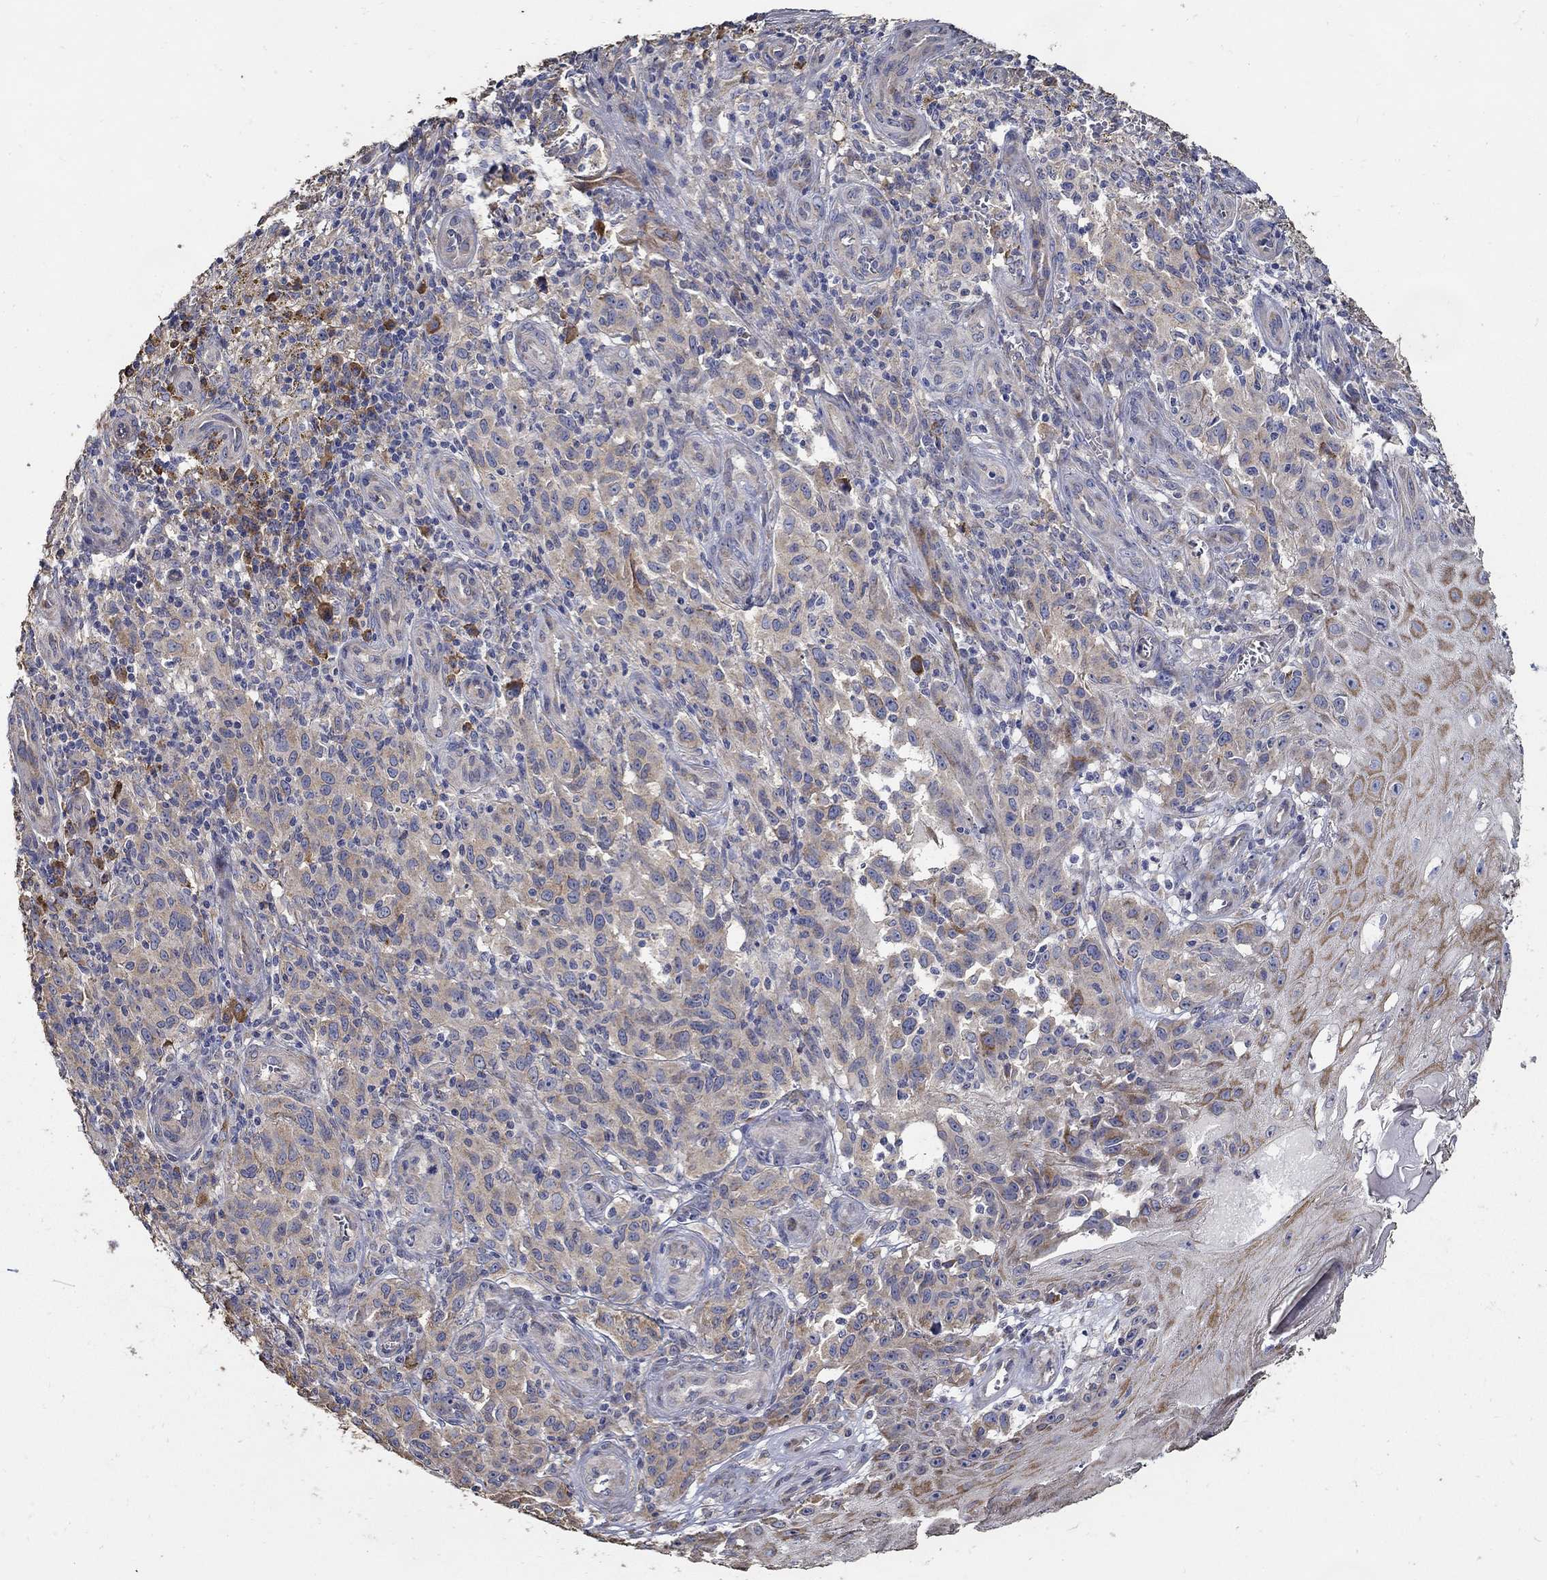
{"staining": {"intensity": "moderate", "quantity": "<25%", "location": "cytoplasmic/membranous"}, "tissue": "melanoma", "cell_type": "Tumor cells", "image_type": "cancer", "snomed": [{"axis": "morphology", "description": "Malignant melanoma, NOS"}, {"axis": "topography", "description": "Skin"}], "caption": "Human malignant melanoma stained with a brown dye exhibits moderate cytoplasmic/membranous positive expression in about <25% of tumor cells.", "gene": "EMILIN3", "patient": {"sex": "female", "age": 53}}